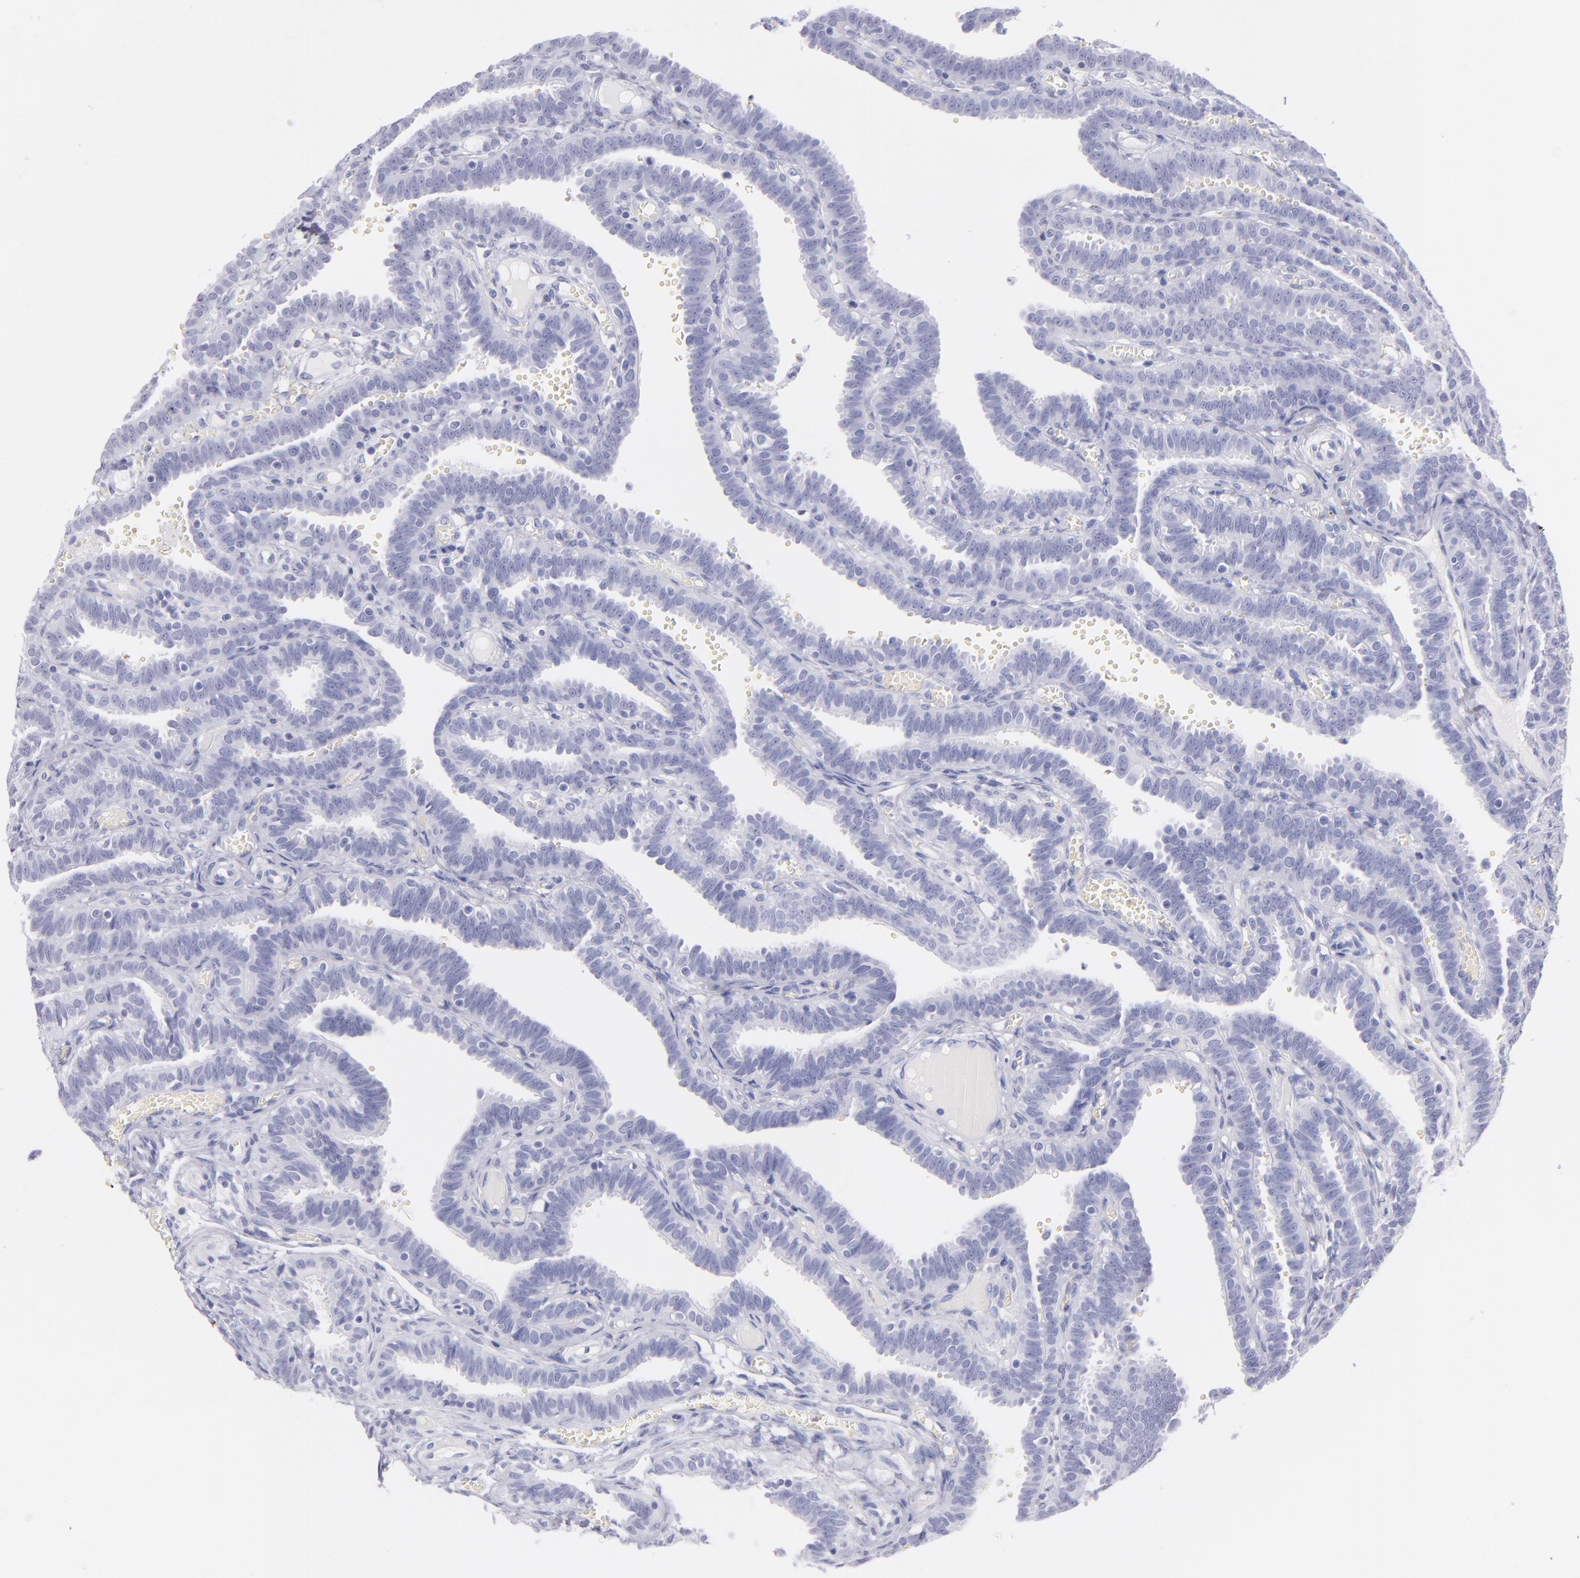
{"staining": {"intensity": "negative", "quantity": "none", "location": "none"}, "tissue": "fallopian tube", "cell_type": "Glandular cells", "image_type": "normal", "snomed": [{"axis": "morphology", "description": "Normal tissue, NOS"}, {"axis": "topography", "description": "Fallopian tube"}], "caption": "The immunohistochemistry histopathology image has no significant expression in glandular cells of fallopian tube. (DAB (3,3'-diaminobenzidine) immunohistochemistry, high magnification).", "gene": "PRPH", "patient": {"sex": "female", "age": 29}}